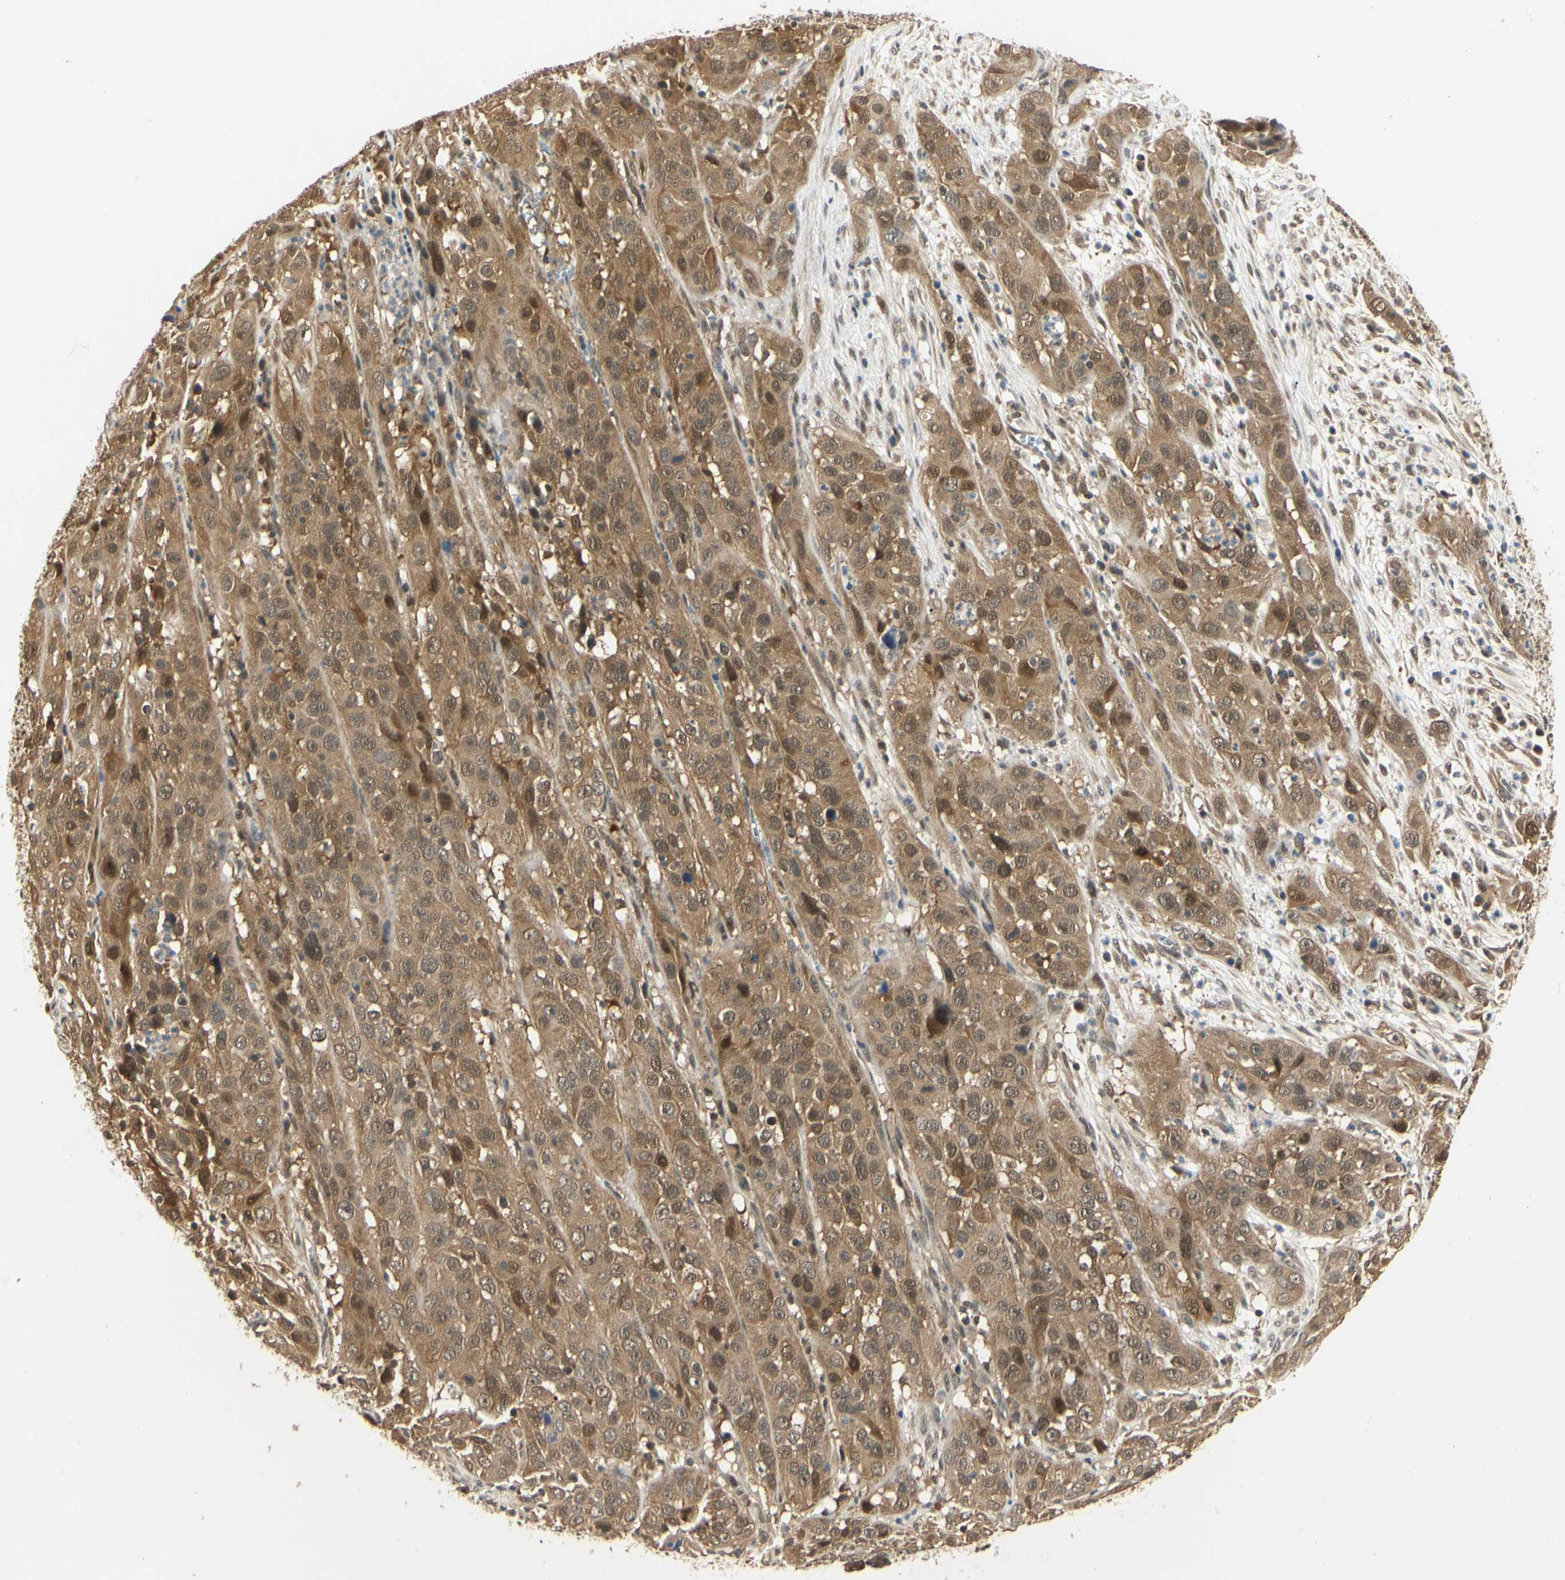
{"staining": {"intensity": "moderate", "quantity": ">75%", "location": "cytoplasmic/membranous,nuclear"}, "tissue": "cervical cancer", "cell_type": "Tumor cells", "image_type": "cancer", "snomed": [{"axis": "morphology", "description": "Squamous cell carcinoma, NOS"}, {"axis": "topography", "description": "Cervix"}], "caption": "Moderate cytoplasmic/membranous and nuclear protein staining is seen in about >75% of tumor cells in squamous cell carcinoma (cervical).", "gene": "UBE2Z", "patient": {"sex": "female", "age": 32}}